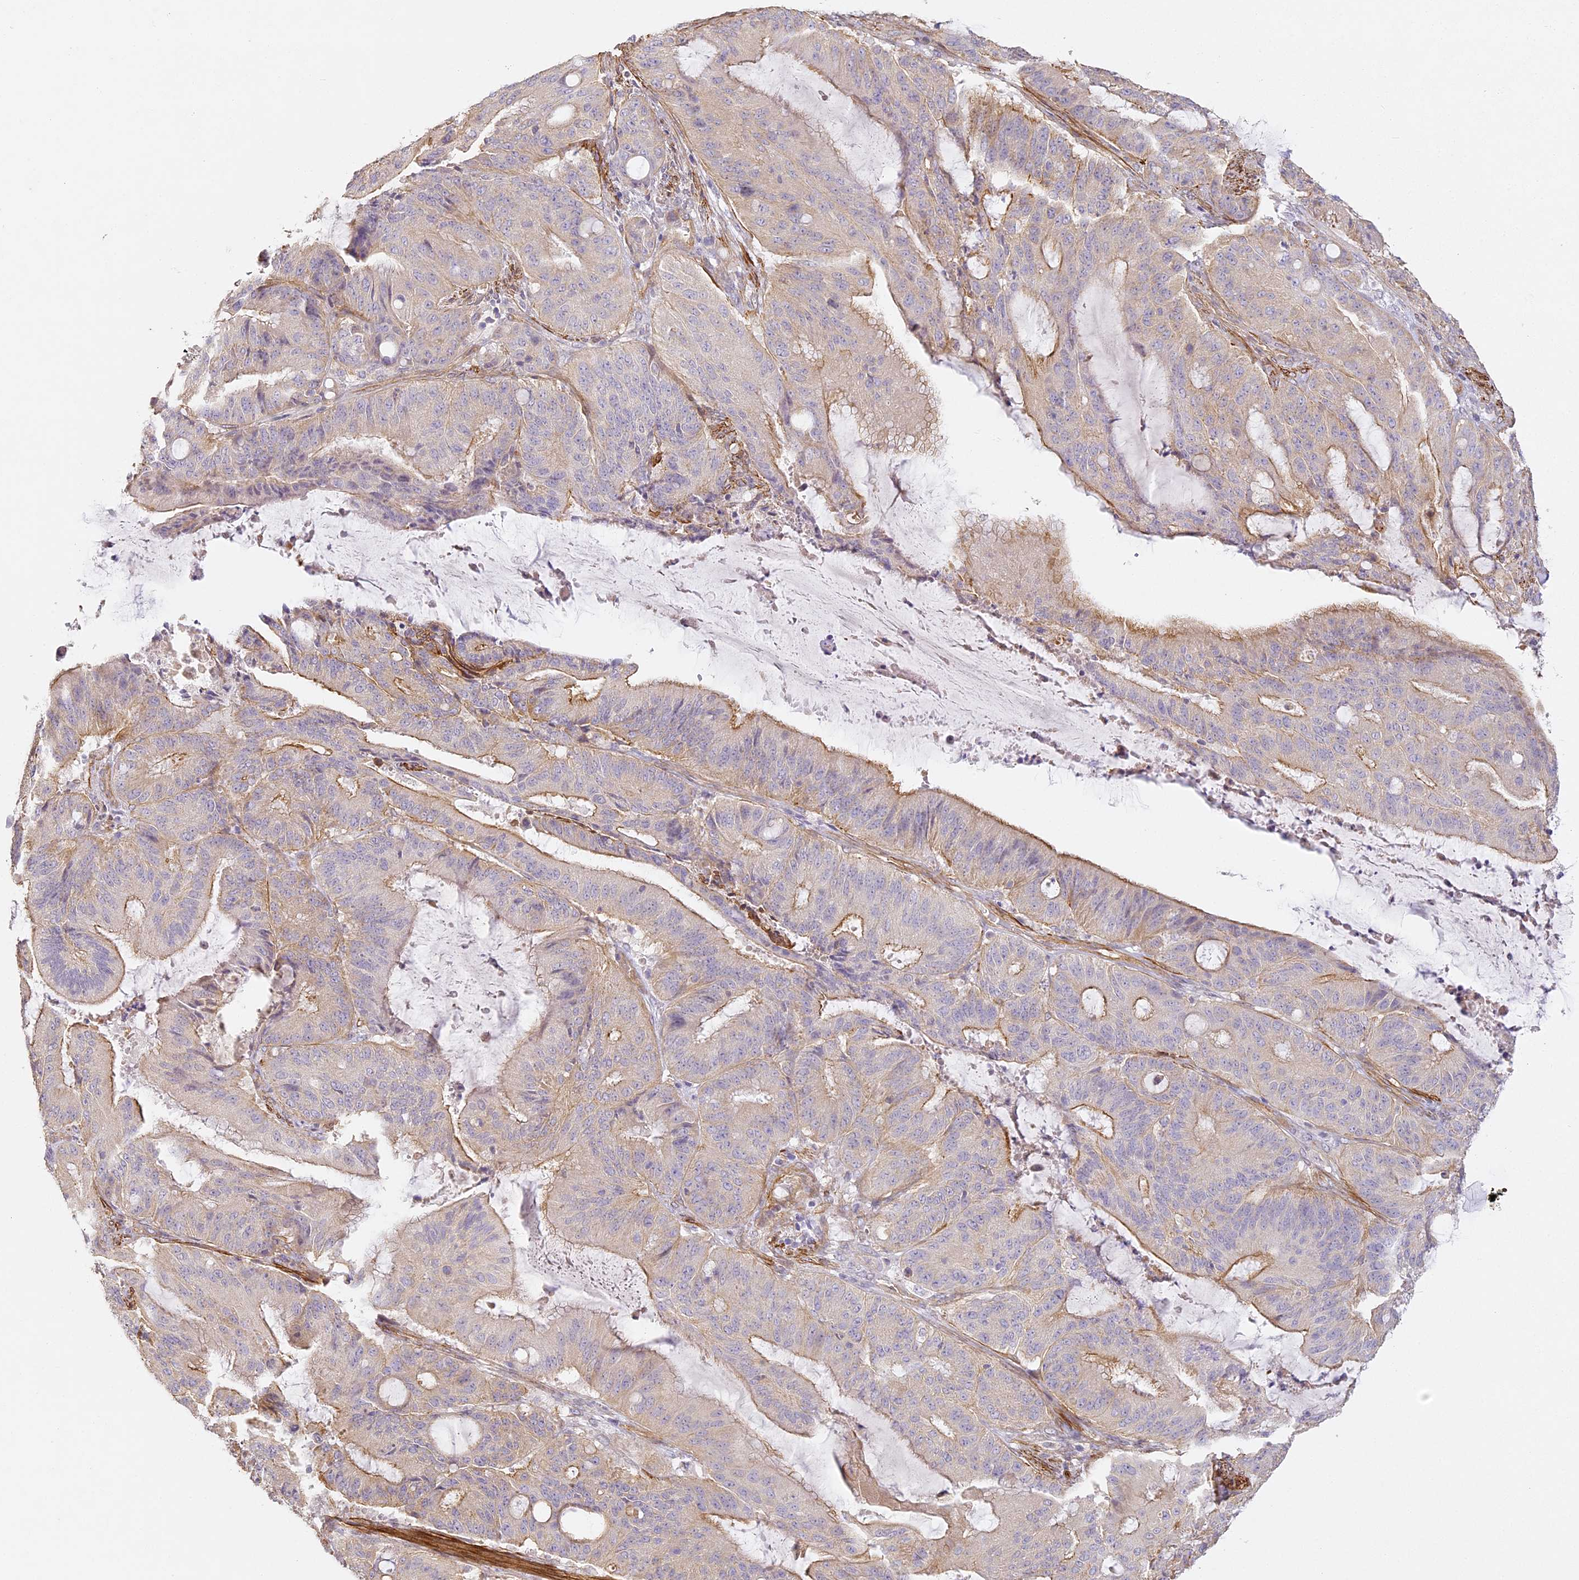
{"staining": {"intensity": "moderate", "quantity": "<25%", "location": "cytoplasmic/membranous"}, "tissue": "liver cancer", "cell_type": "Tumor cells", "image_type": "cancer", "snomed": [{"axis": "morphology", "description": "Normal tissue, NOS"}, {"axis": "morphology", "description": "Cholangiocarcinoma"}, {"axis": "topography", "description": "Liver"}, {"axis": "topography", "description": "Peripheral nerve tissue"}], "caption": "IHC histopathology image of neoplastic tissue: human liver cholangiocarcinoma stained using immunohistochemistry (IHC) demonstrates low levels of moderate protein expression localized specifically in the cytoplasmic/membranous of tumor cells, appearing as a cytoplasmic/membranous brown color.", "gene": "MED28", "patient": {"sex": "female", "age": 73}}